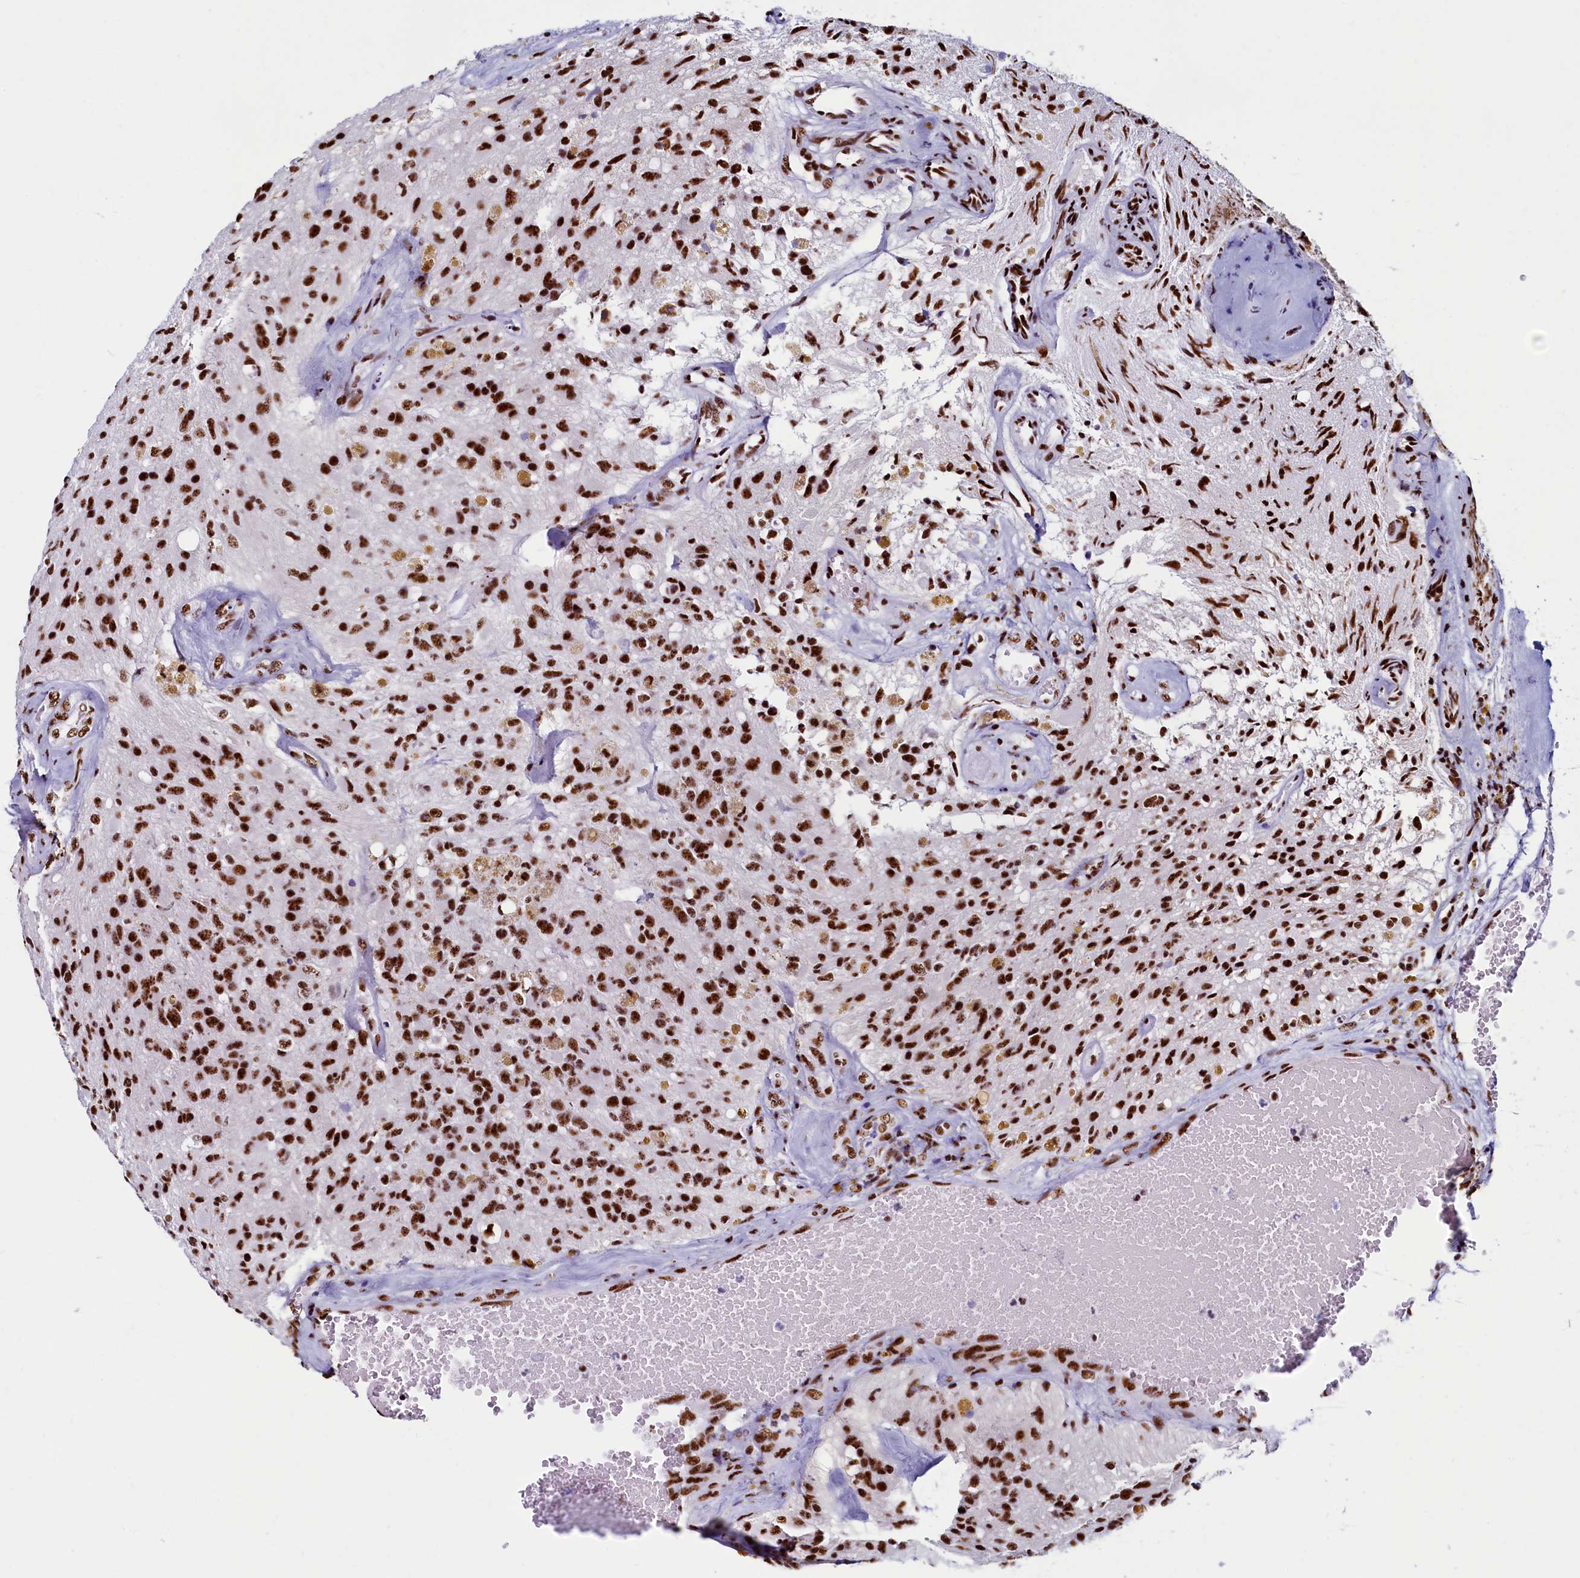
{"staining": {"intensity": "strong", "quantity": ">75%", "location": "nuclear"}, "tissue": "glioma", "cell_type": "Tumor cells", "image_type": "cancer", "snomed": [{"axis": "morphology", "description": "Glioma, malignant, High grade"}, {"axis": "topography", "description": "Brain"}], "caption": "Human high-grade glioma (malignant) stained with a protein marker demonstrates strong staining in tumor cells.", "gene": "SRRM2", "patient": {"sex": "male", "age": 69}}